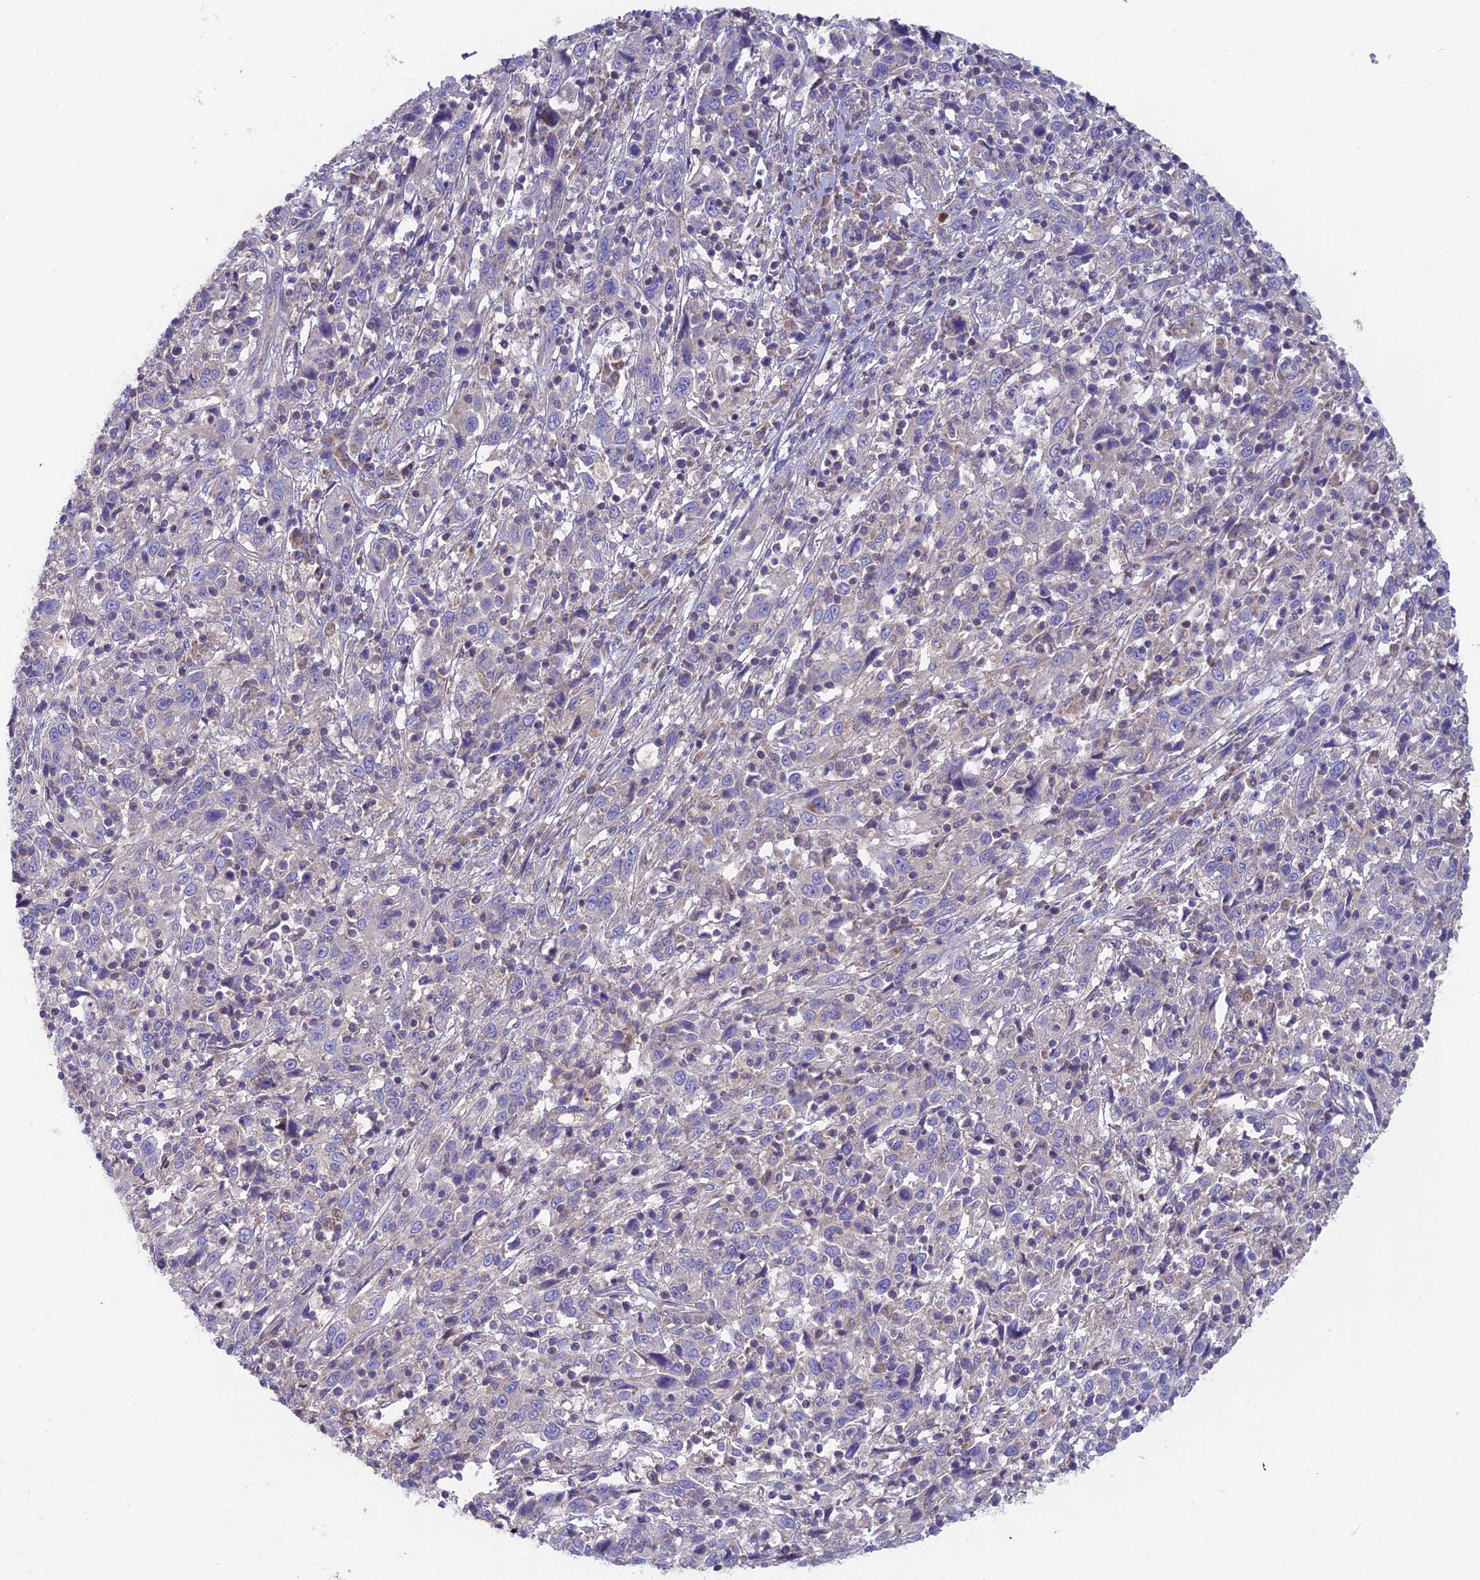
{"staining": {"intensity": "negative", "quantity": "none", "location": "none"}, "tissue": "cervical cancer", "cell_type": "Tumor cells", "image_type": "cancer", "snomed": [{"axis": "morphology", "description": "Squamous cell carcinoma, NOS"}, {"axis": "topography", "description": "Cervix"}], "caption": "Immunohistochemical staining of cervical cancer (squamous cell carcinoma) shows no significant positivity in tumor cells.", "gene": "PZP", "patient": {"sex": "female", "age": 46}}